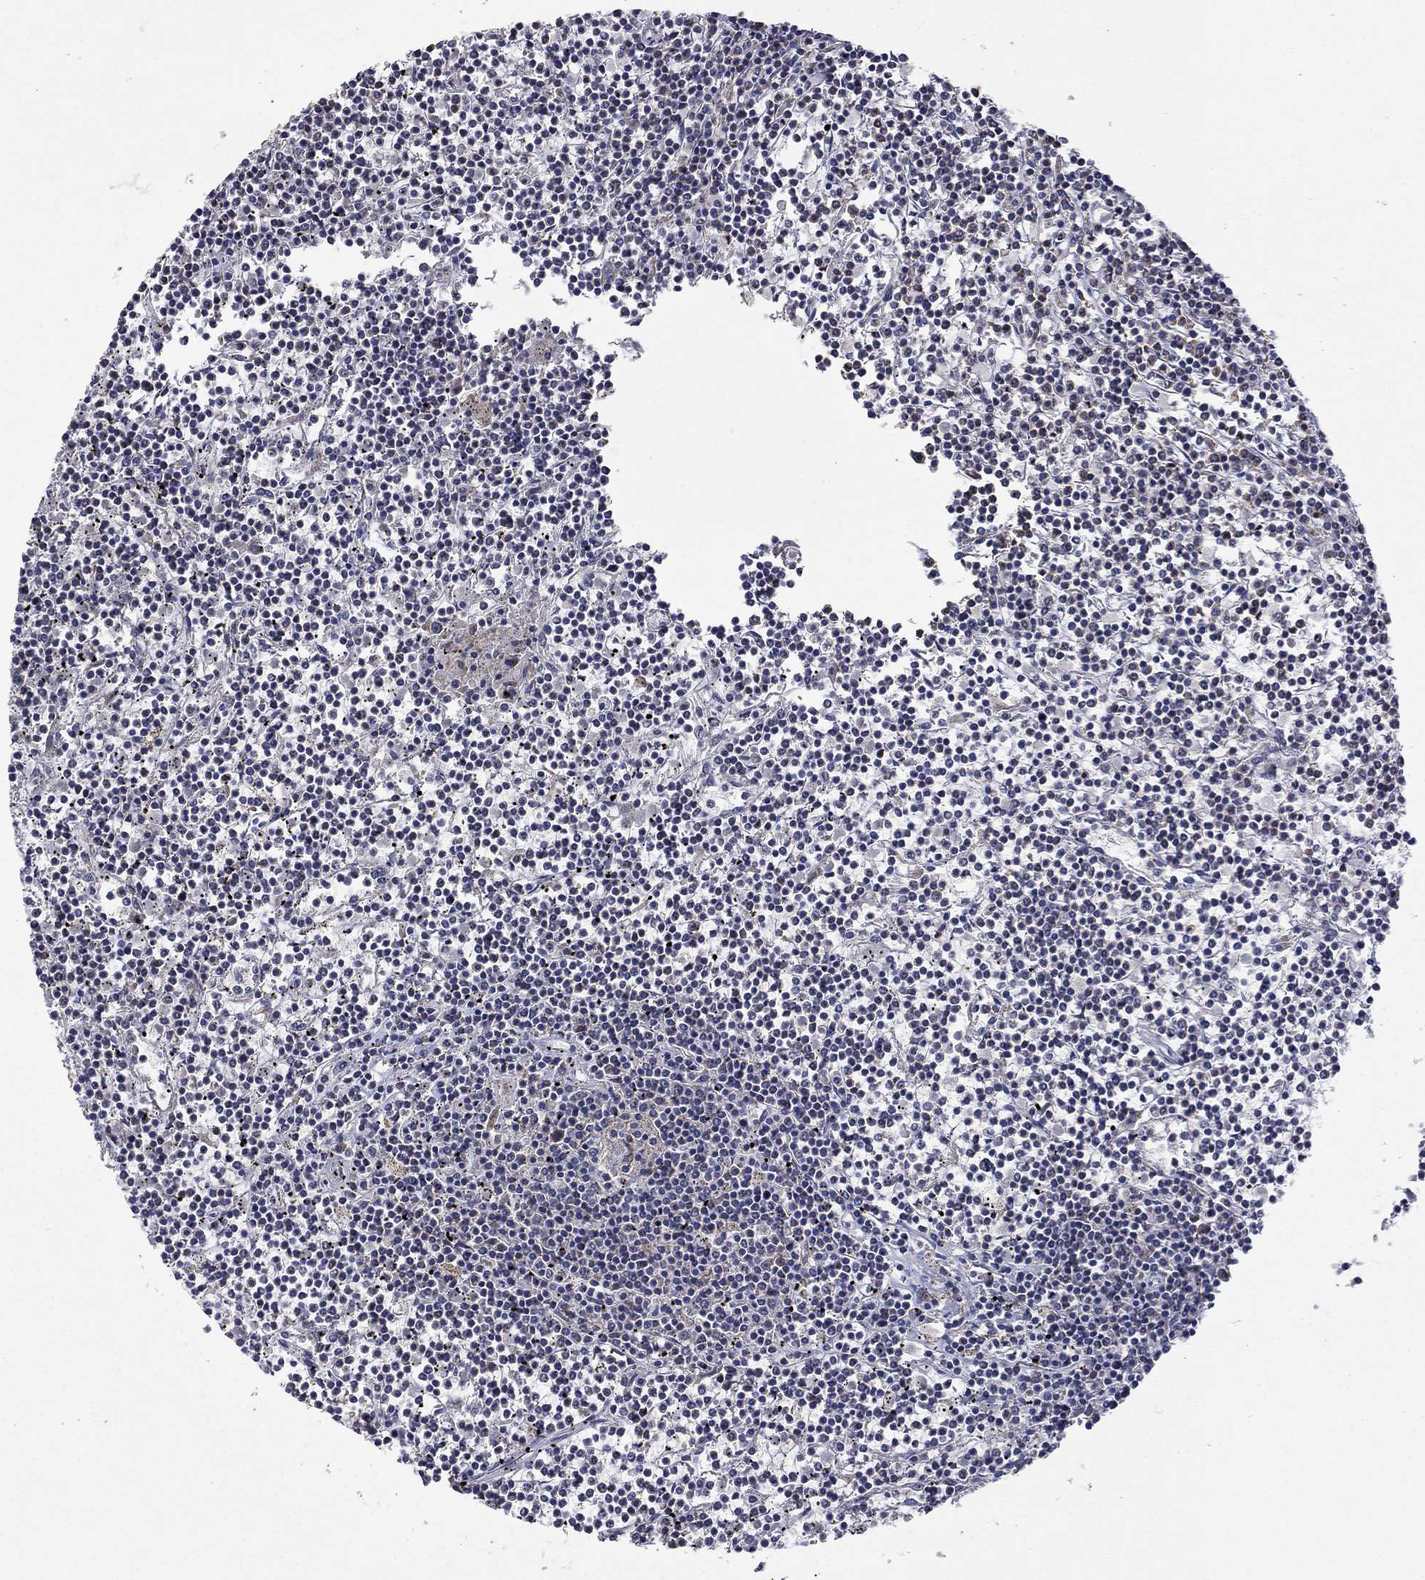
{"staining": {"intensity": "negative", "quantity": "none", "location": "none"}, "tissue": "lymphoma", "cell_type": "Tumor cells", "image_type": "cancer", "snomed": [{"axis": "morphology", "description": "Malignant lymphoma, non-Hodgkin's type, Low grade"}, {"axis": "topography", "description": "Spleen"}], "caption": "Low-grade malignant lymphoma, non-Hodgkin's type was stained to show a protein in brown. There is no significant positivity in tumor cells. (Stains: DAB IHC with hematoxylin counter stain, Microscopy: brightfield microscopy at high magnification).", "gene": "HPS5", "patient": {"sex": "female", "age": 19}}